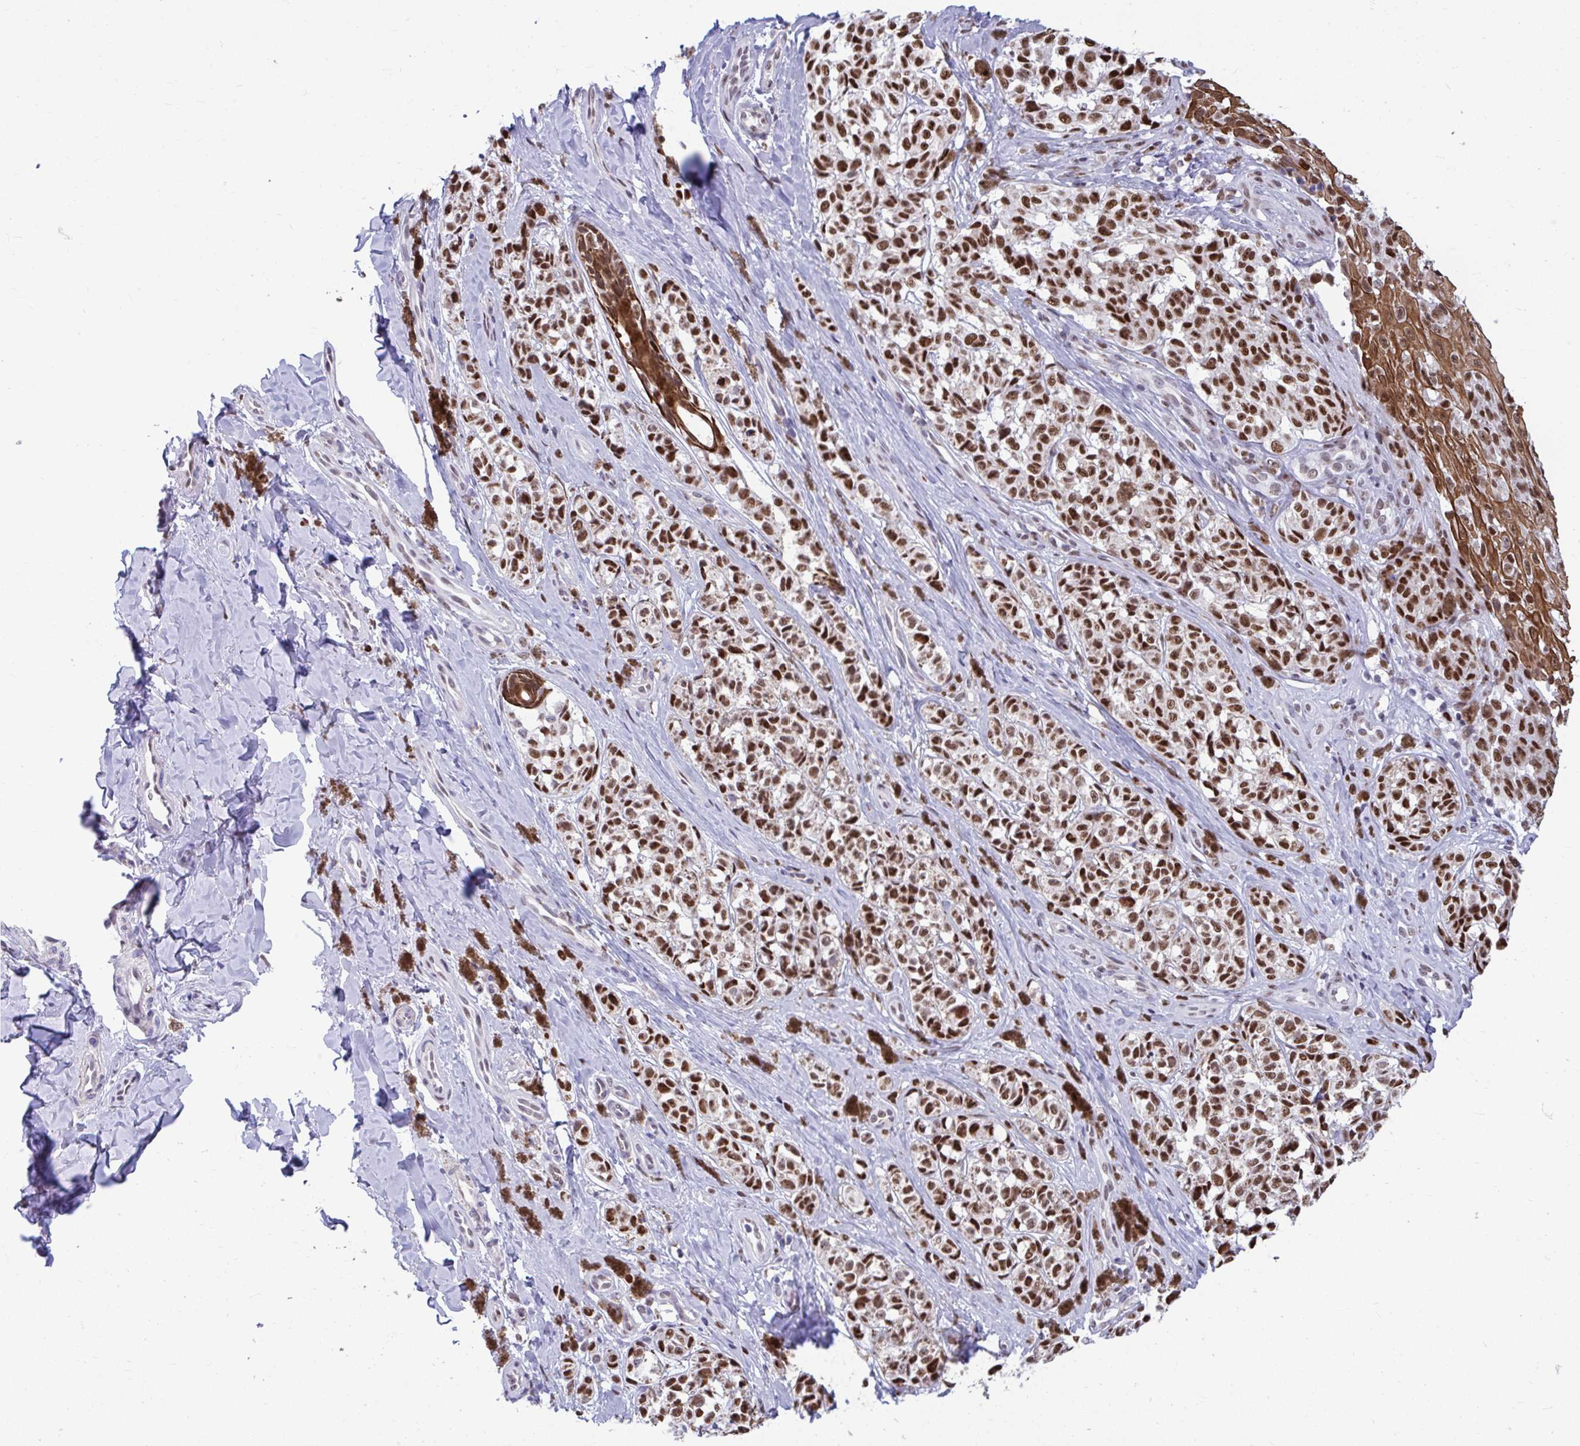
{"staining": {"intensity": "strong", "quantity": ">75%", "location": "nuclear"}, "tissue": "melanoma", "cell_type": "Tumor cells", "image_type": "cancer", "snomed": [{"axis": "morphology", "description": "Malignant melanoma, NOS"}, {"axis": "topography", "description": "Skin"}], "caption": "DAB (3,3'-diaminobenzidine) immunohistochemical staining of melanoma reveals strong nuclear protein positivity in about >75% of tumor cells. Using DAB (brown) and hematoxylin (blue) stains, captured at high magnification using brightfield microscopy.", "gene": "SLC35C2", "patient": {"sex": "female", "age": 65}}